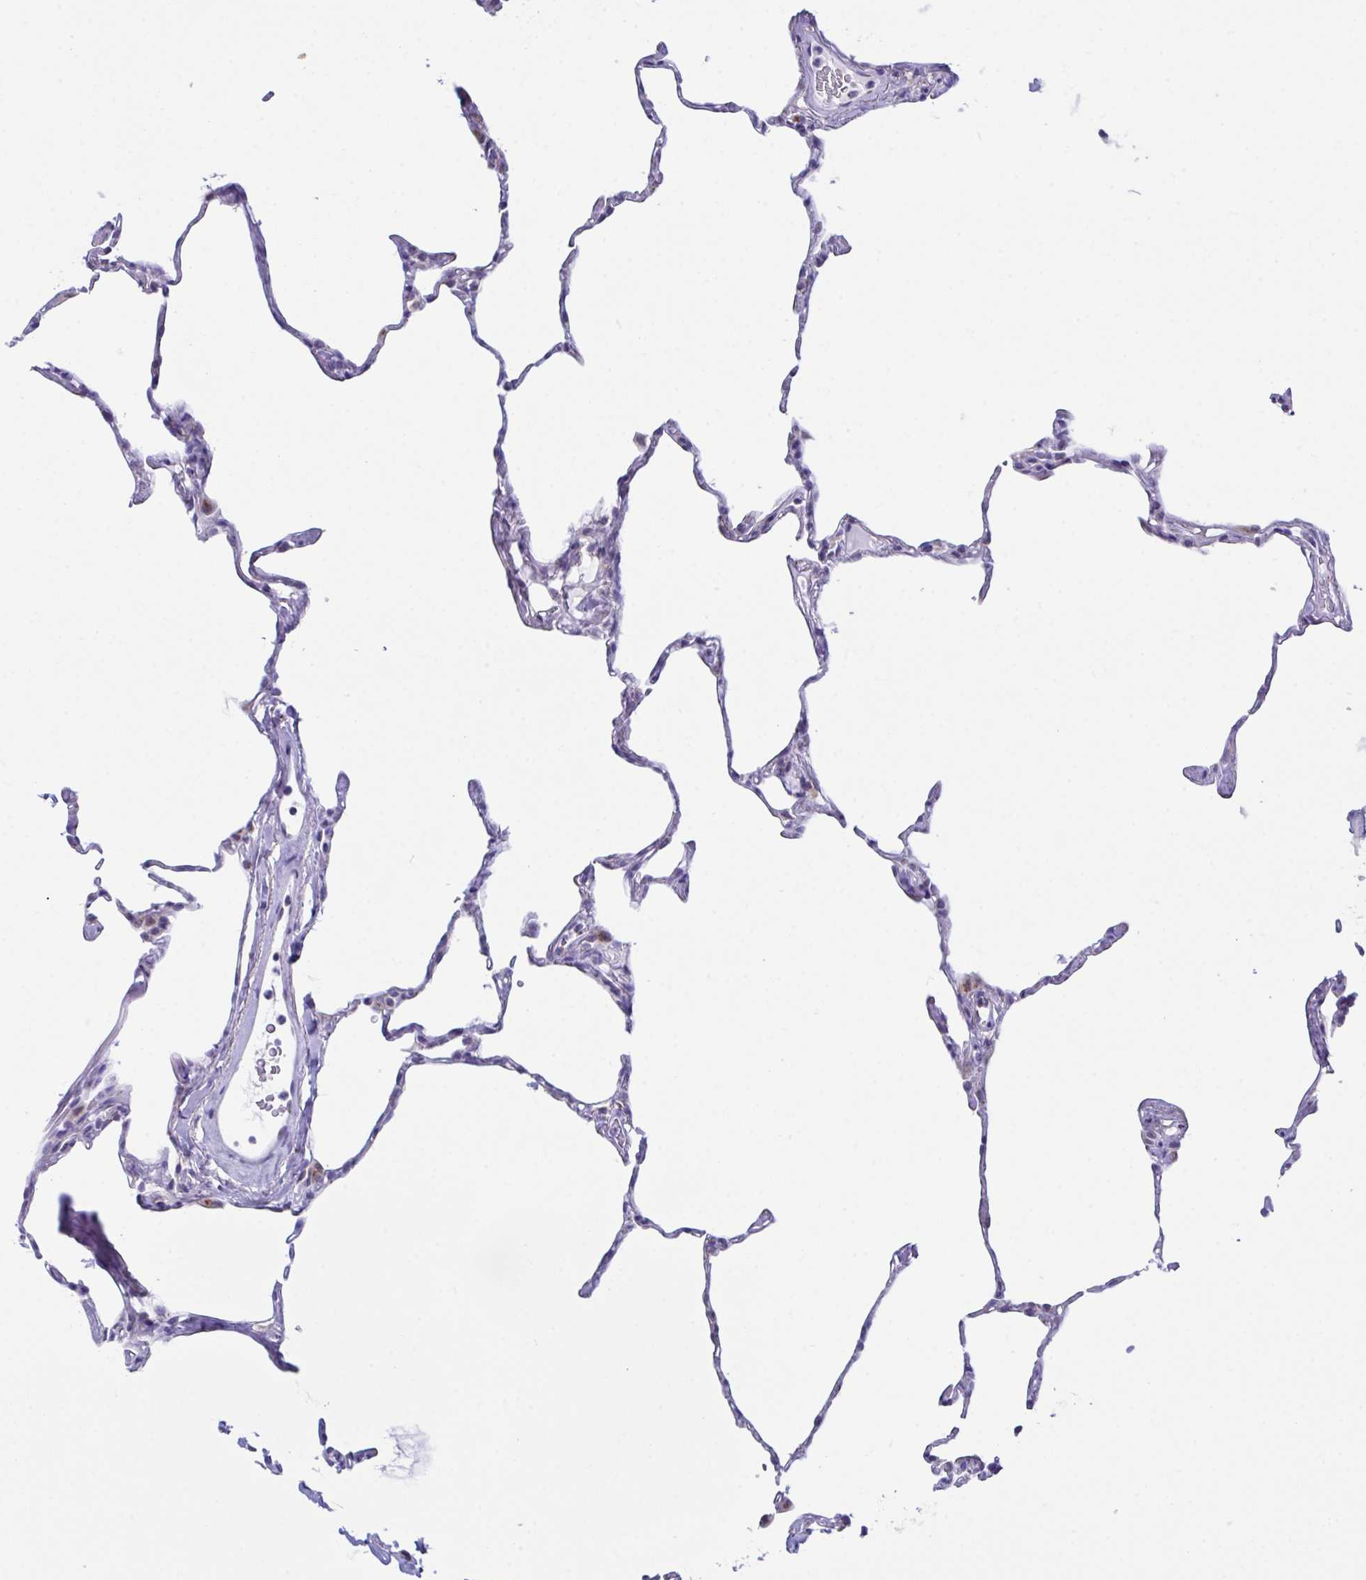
{"staining": {"intensity": "negative", "quantity": "none", "location": "none"}, "tissue": "lung", "cell_type": "Alveolar cells", "image_type": "normal", "snomed": [{"axis": "morphology", "description": "Normal tissue, NOS"}, {"axis": "topography", "description": "Lung"}], "caption": "This is a histopathology image of immunohistochemistry staining of benign lung, which shows no expression in alveolar cells.", "gene": "SCLY", "patient": {"sex": "male", "age": 65}}